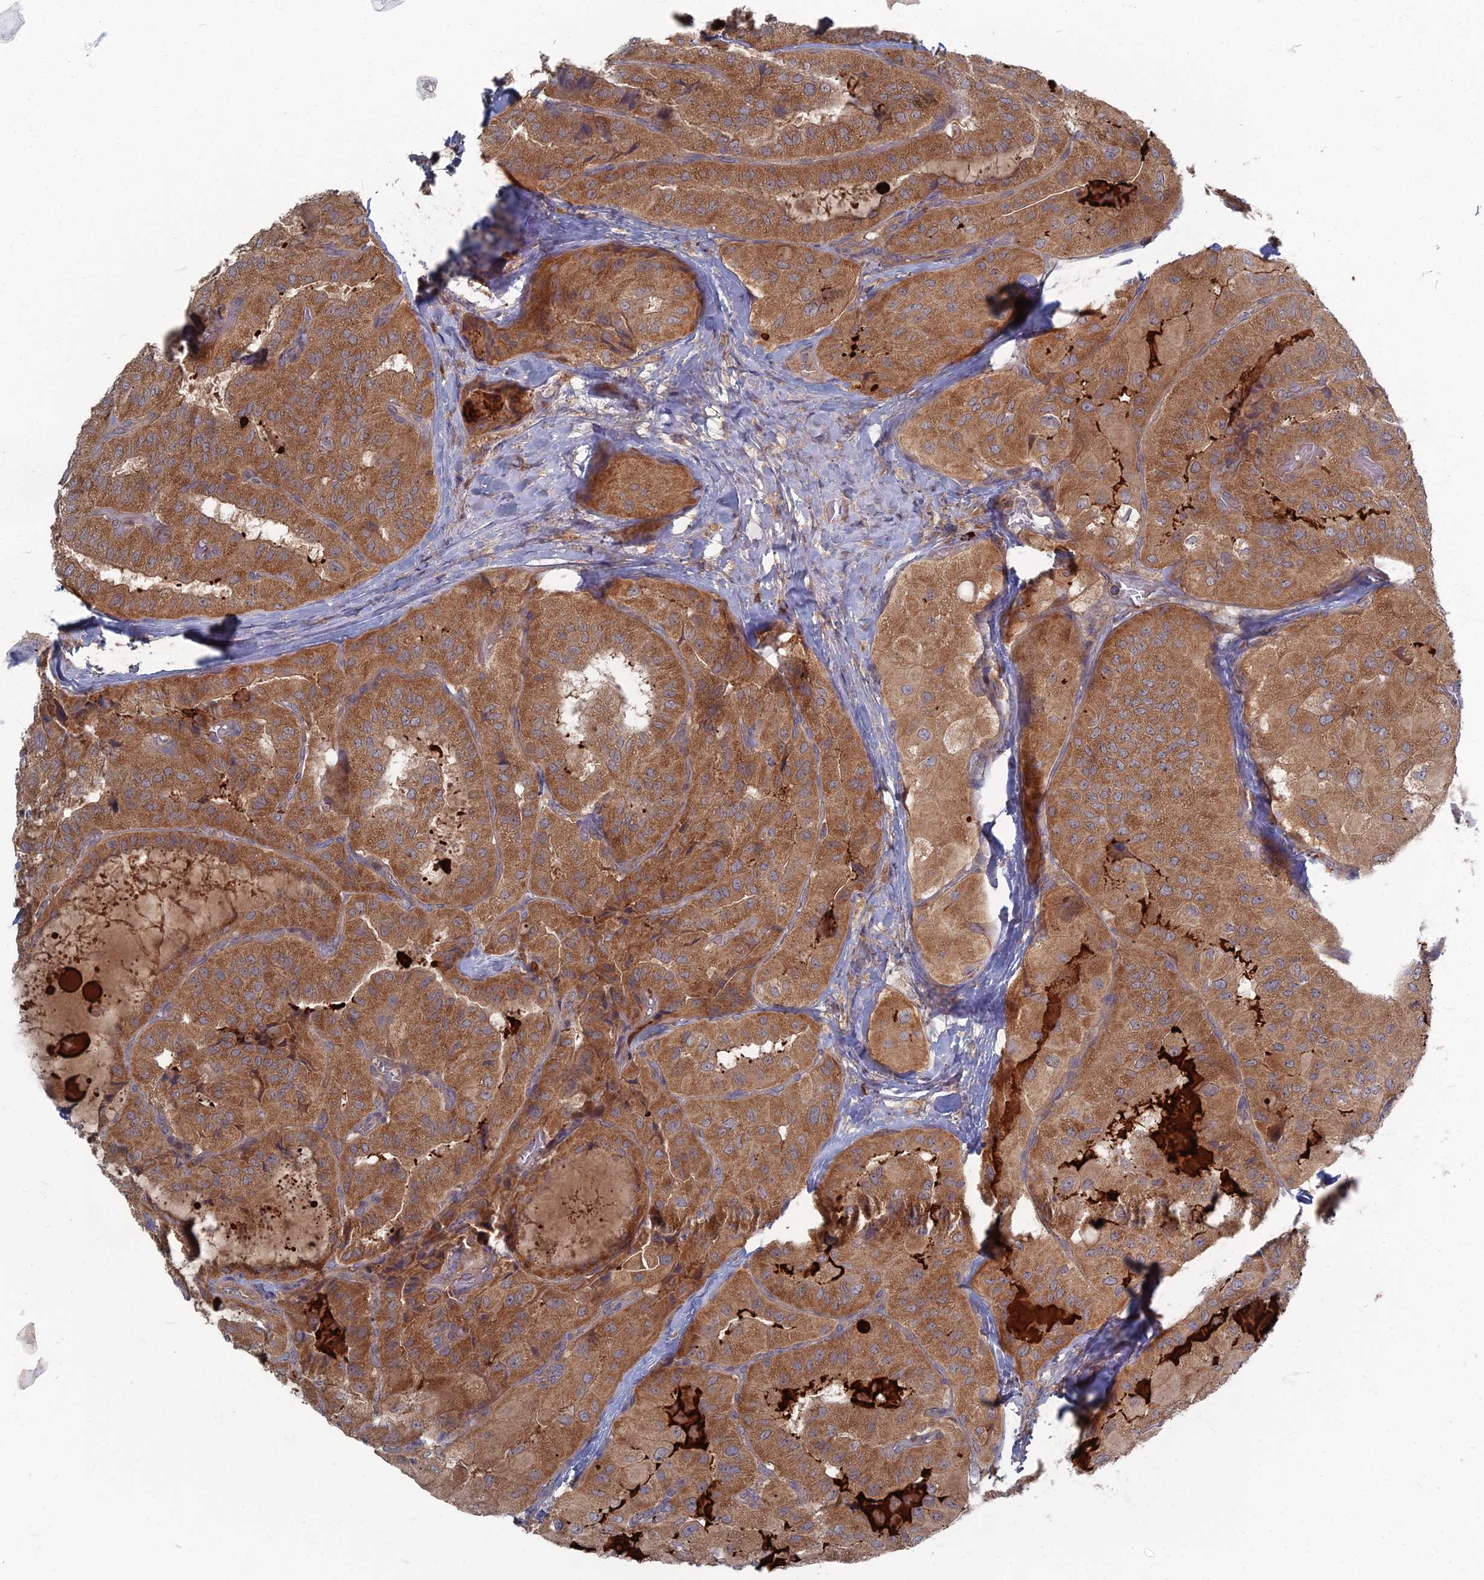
{"staining": {"intensity": "strong", "quantity": ">75%", "location": "cytoplasmic/membranous"}, "tissue": "thyroid cancer", "cell_type": "Tumor cells", "image_type": "cancer", "snomed": [{"axis": "morphology", "description": "Normal tissue, NOS"}, {"axis": "morphology", "description": "Papillary adenocarcinoma, NOS"}, {"axis": "topography", "description": "Thyroid gland"}], "caption": "Human thyroid cancer (papillary adenocarcinoma) stained with a brown dye shows strong cytoplasmic/membranous positive staining in approximately >75% of tumor cells.", "gene": "PPCDC", "patient": {"sex": "female", "age": 59}}